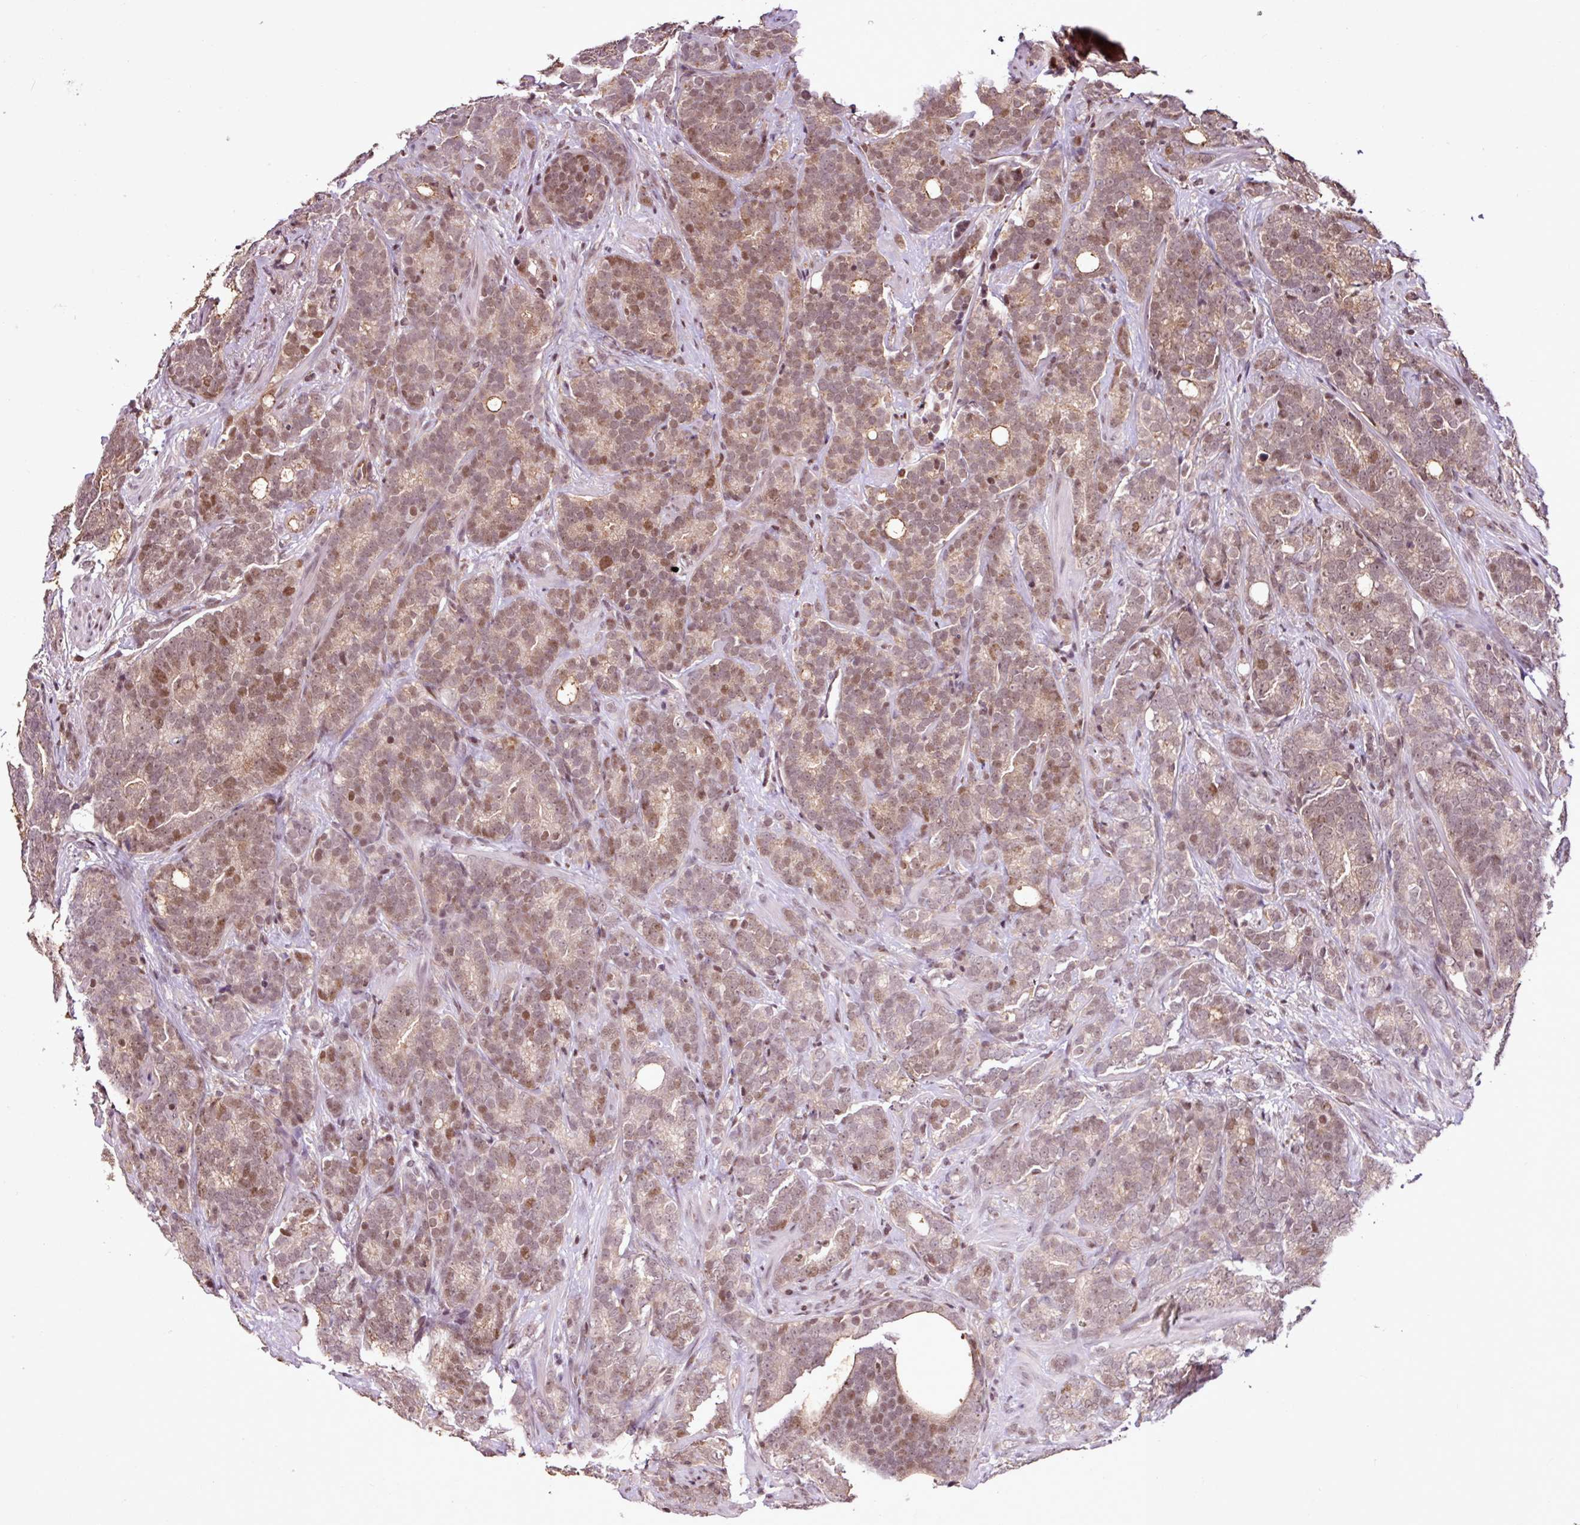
{"staining": {"intensity": "moderate", "quantity": ">75%", "location": "cytoplasmic/membranous,nuclear"}, "tissue": "prostate cancer", "cell_type": "Tumor cells", "image_type": "cancer", "snomed": [{"axis": "morphology", "description": "Adenocarcinoma, High grade"}, {"axis": "topography", "description": "Prostate"}], "caption": "Tumor cells exhibit medium levels of moderate cytoplasmic/membranous and nuclear expression in about >75% of cells in prostate cancer.", "gene": "ITPKC", "patient": {"sex": "male", "age": 64}}